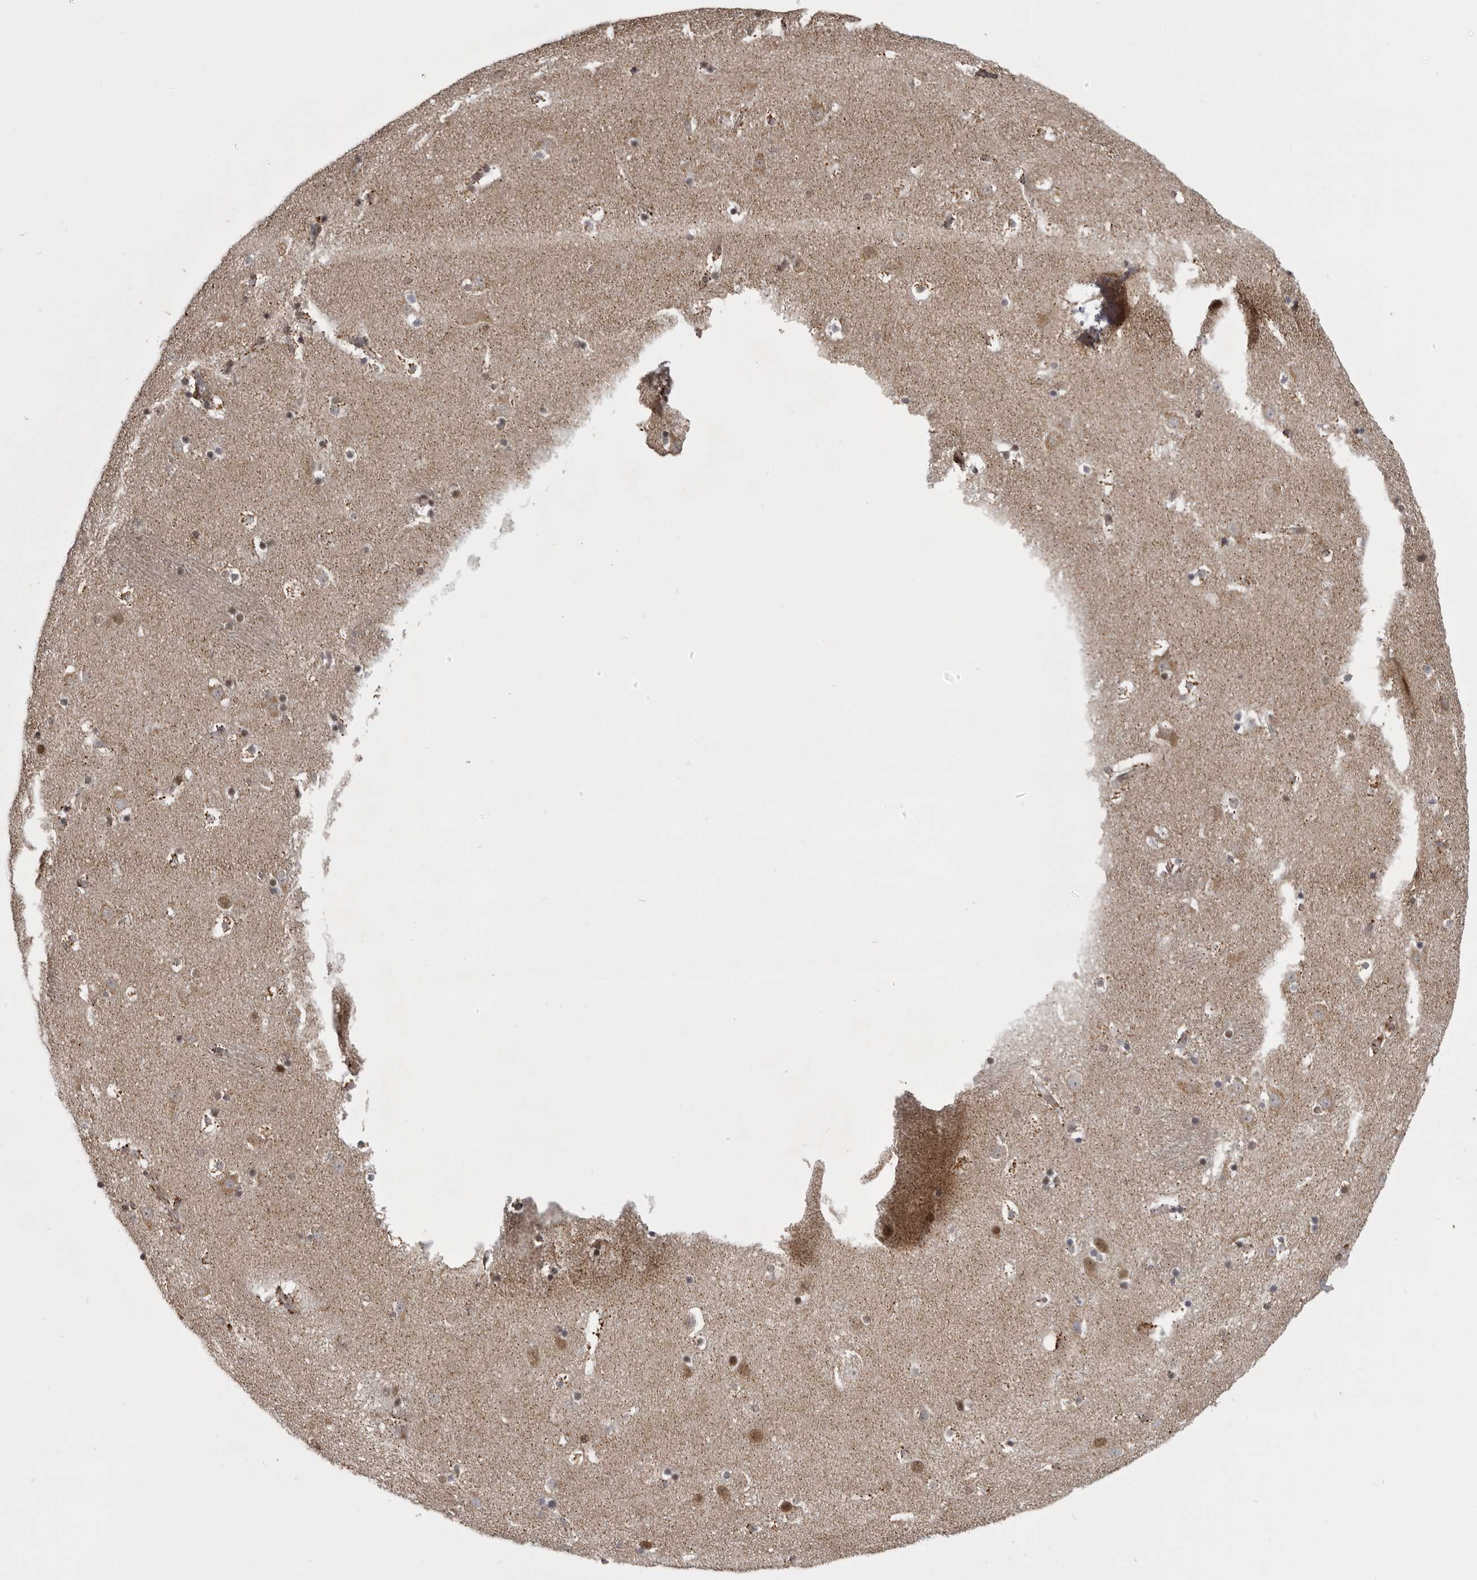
{"staining": {"intensity": "moderate", "quantity": "25%-75%", "location": "nuclear"}, "tissue": "caudate", "cell_type": "Glial cells", "image_type": "normal", "snomed": [{"axis": "morphology", "description": "Normal tissue, NOS"}, {"axis": "topography", "description": "Lateral ventricle wall"}], "caption": "Caudate stained for a protein demonstrates moderate nuclear positivity in glial cells. The staining is performed using DAB brown chromogen to label protein expression. The nuclei are counter-stained blue using hematoxylin.", "gene": "C1orf109", "patient": {"sex": "male", "age": 45}}